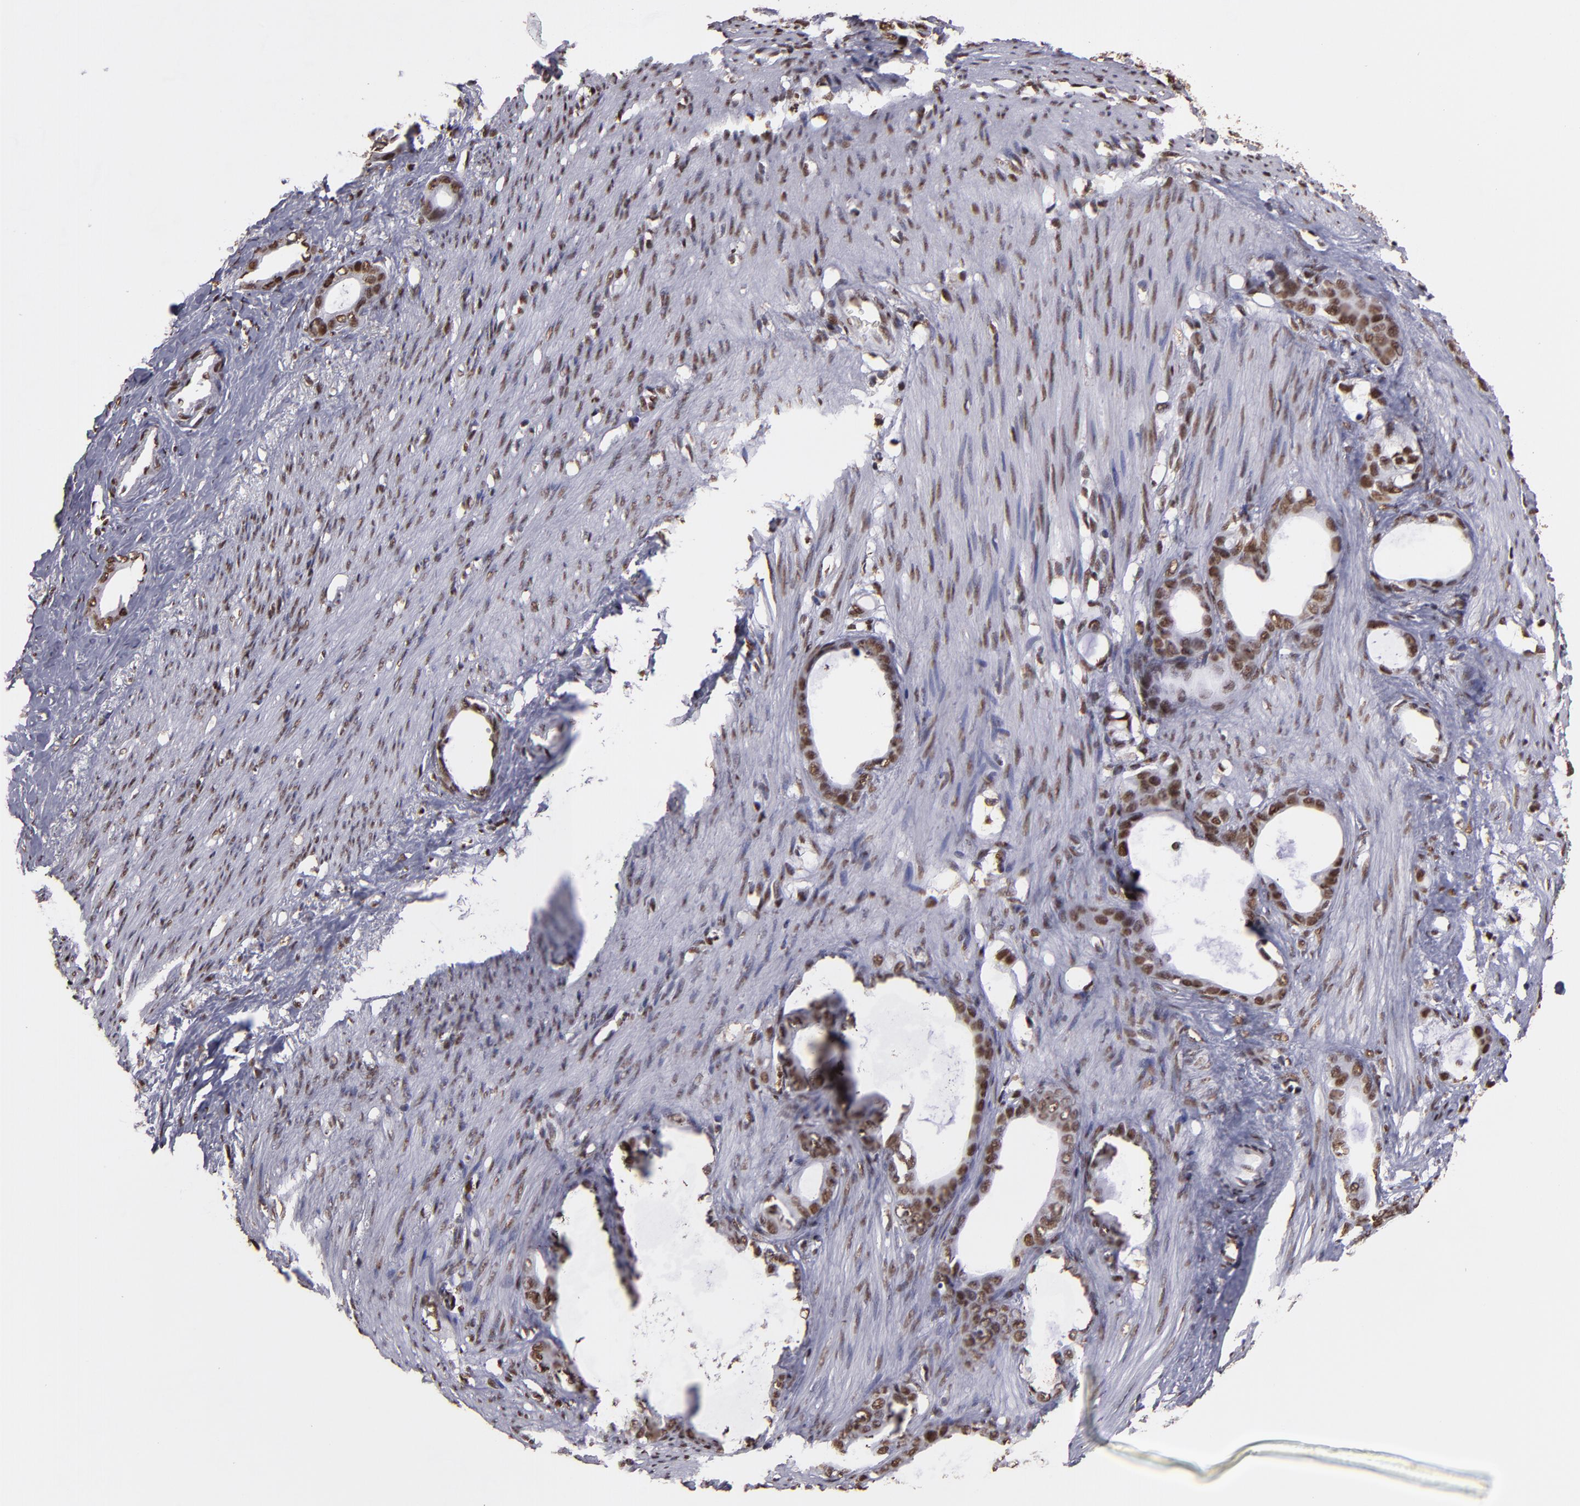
{"staining": {"intensity": "moderate", "quantity": ">75%", "location": "nuclear"}, "tissue": "stomach cancer", "cell_type": "Tumor cells", "image_type": "cancer", "snomed": [{"axis": "morphology", "description": "Adenocarcinoma, NOS"}, {"axis": "topography", "description": "Stomach"}], "caption": "Human stomach adenocarcinoma stained for a protein (brown) shows moderate nuclear positive positivity in about >75% of tumor cells.", "gene": "SP1", "patient": {"sex": "female", "age": 75}}